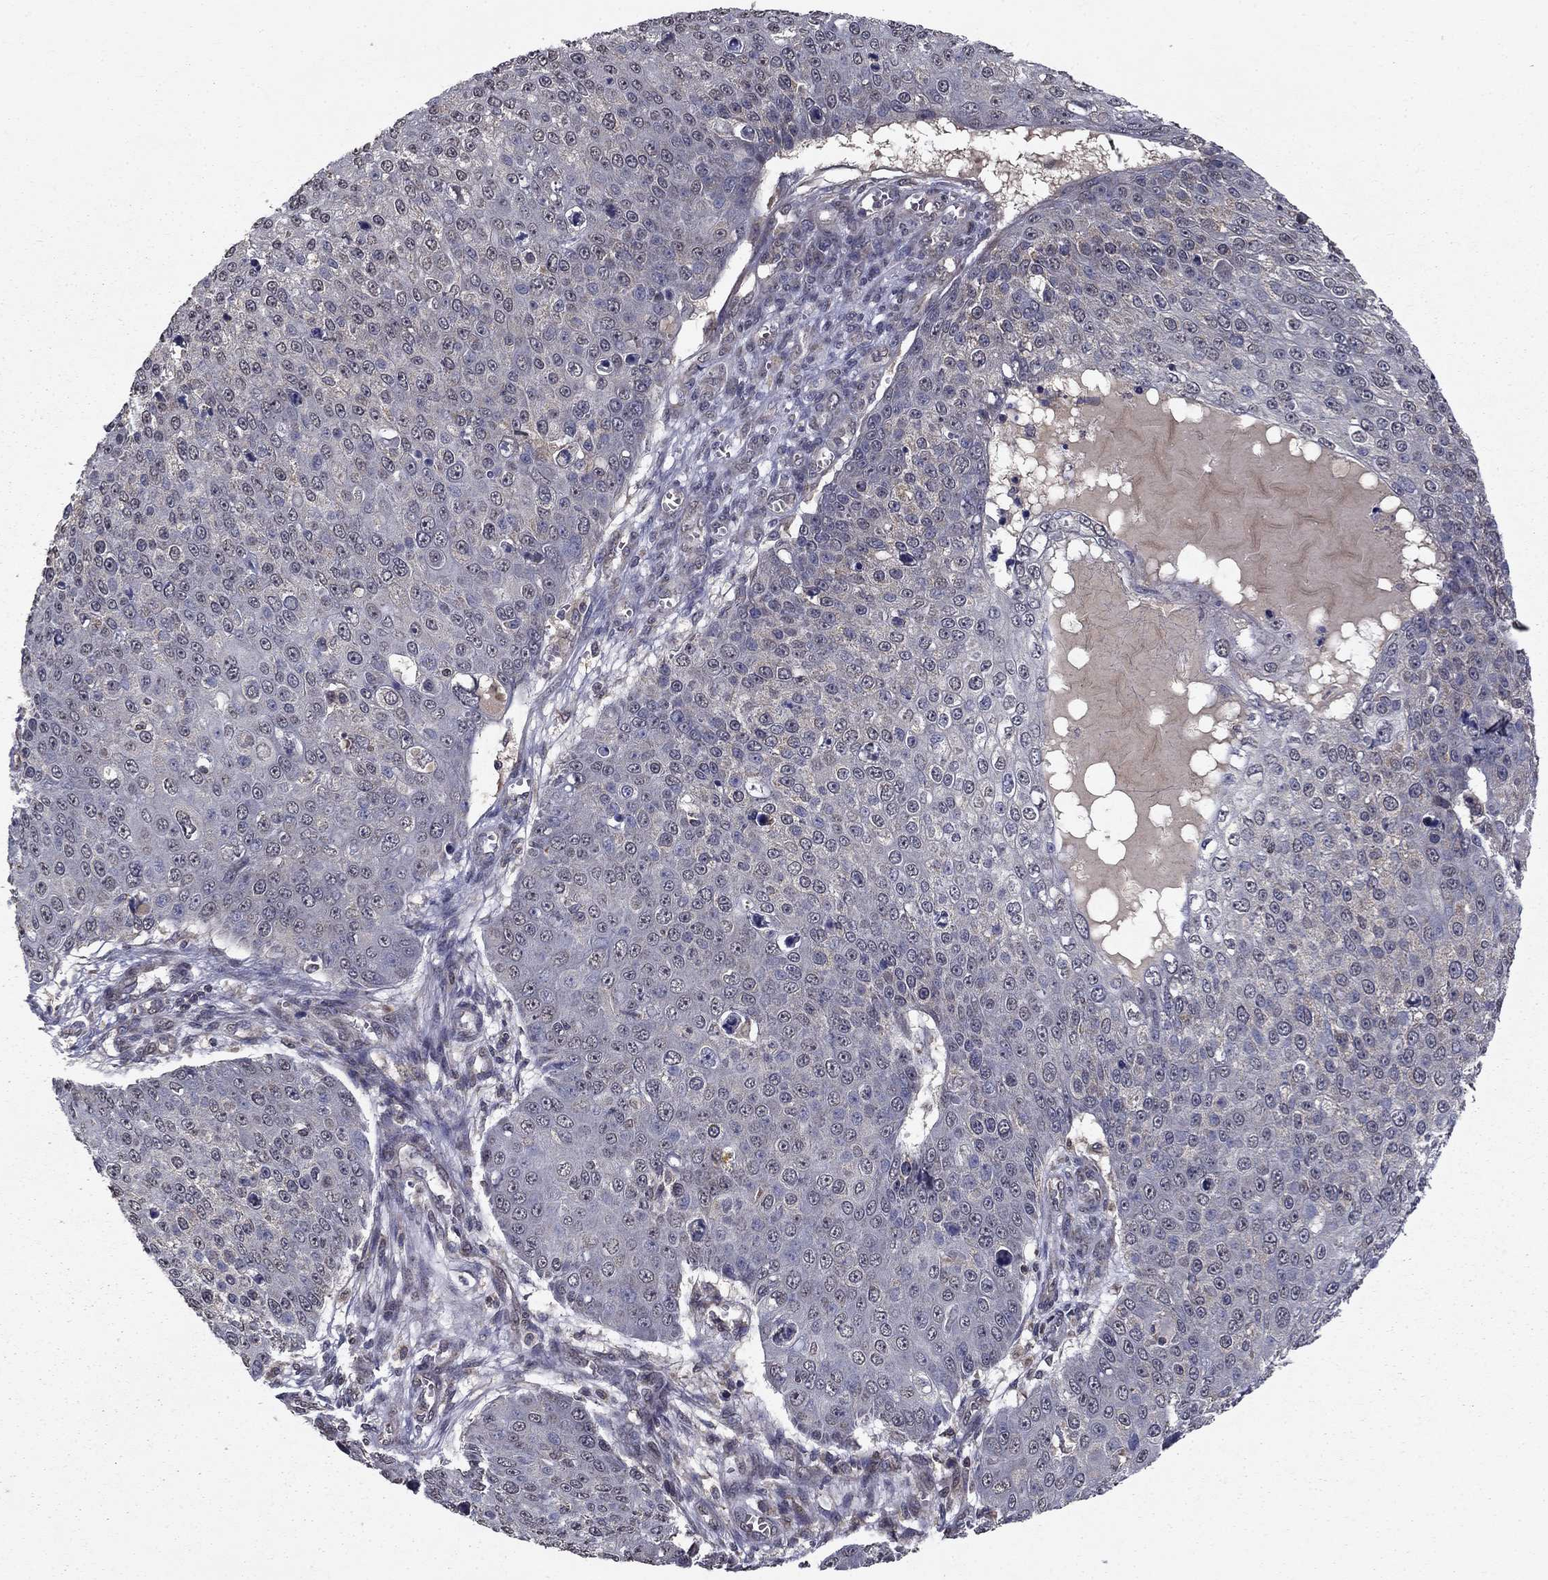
{"staining": {"intensity": "negative", "quantity": "none", "location": "none"}, "tissue": "skin cancer", "cell_type": "Tumor cells", "image_type": "cancer", "snomed": [{"axis": "morphology", "description": "Squamous cell carcinoma, NOS"}, {"axis": "topography", "description": "Skin"}], "caption": "The image displays no staining of tumor cells in skin squamous cell carcinoma. The staining is performed using DAB brown chromogen with nuclei counter-stained in using hematoxylin.", "gene": "SLC2A13", "patient": {"sex": "male", "age": 71}}